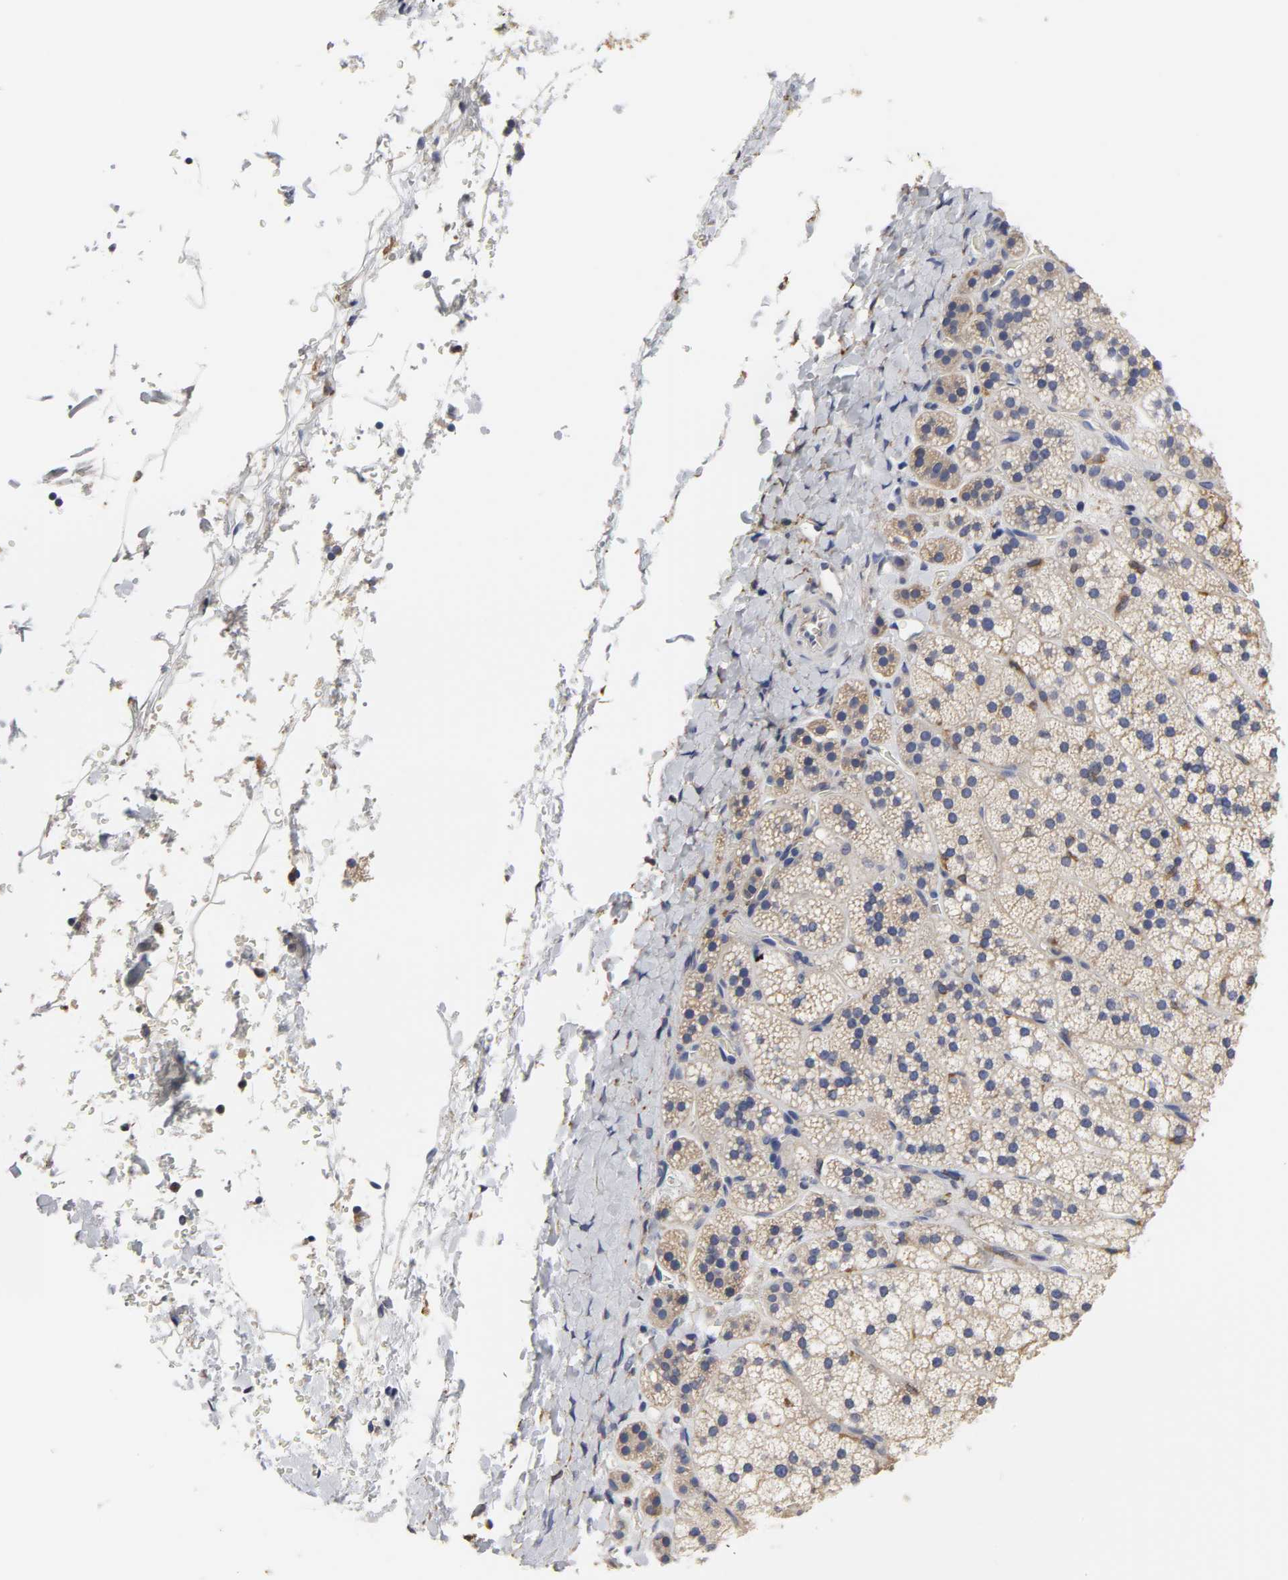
{"staining": {"intensity": "weak", "quantity": "<25%", "location": "cytoplasmic/membranous"}, "tissue": "adrenal gland", "cell_type": "Glandular cells", "image_type": "normal", "snomed": [{"axis": "morphology", "description": "Normal tissue, NOS"}, {"axis": "topography", "description": "Adrenal gland"}], "caption": "Glandular cells are negative for protein expression in normal human adrenal gland. Nuclei are stained in blue.", "gene": "HCK", "patient": {"sex": "female", "age": 44}}